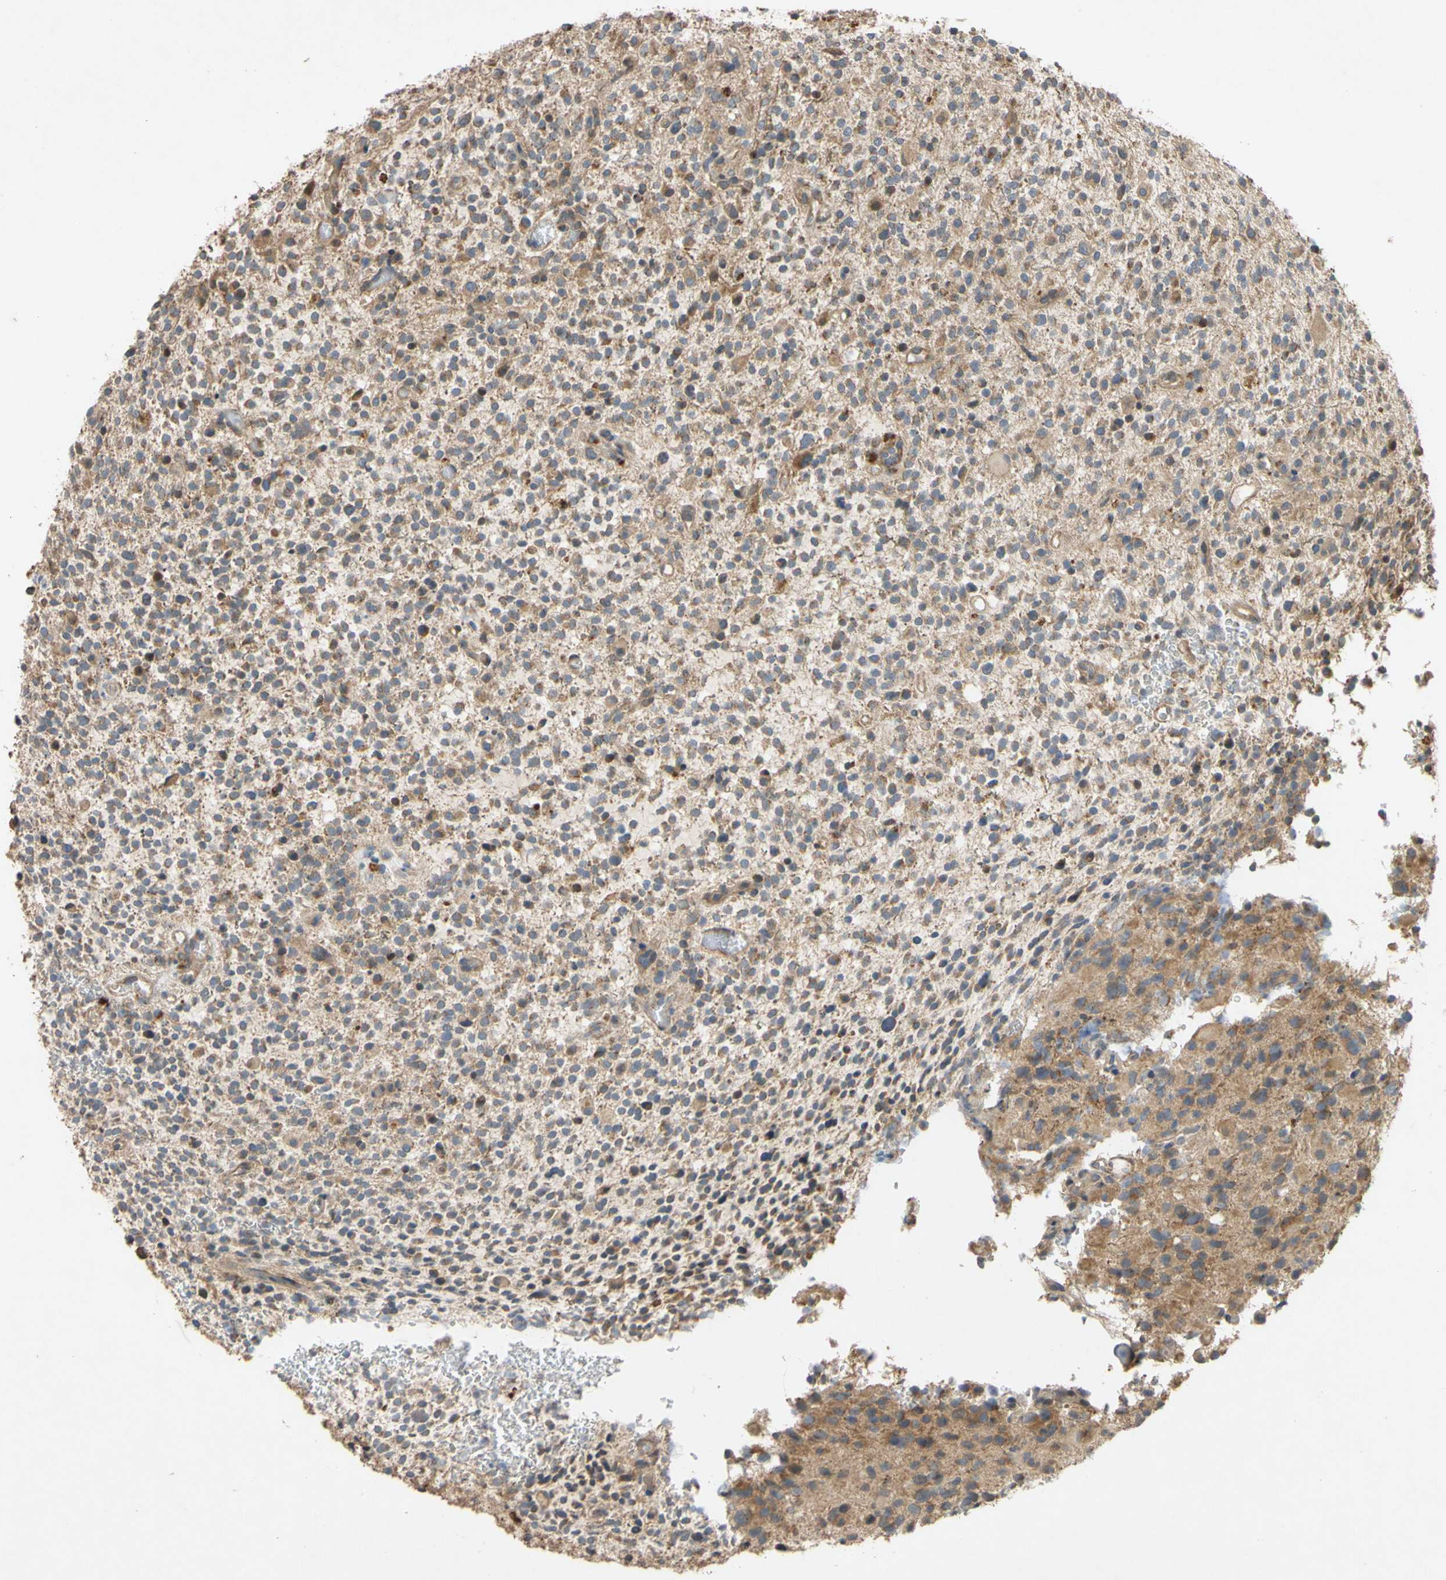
{"staining": {"intensity": "moderate", "quantity": "25%-75%", "location": "cytoplasmic/membranous"}, "tissue": "glioma", "cell_type": "Tumor cells", "image_type": "cancer", "snomed": [{"axis": "morphology", "description": "Glioma, malignant, High grade"}, {"axis": "topography", "description": "Brain"}], "caption": "Tumor cells demonstrate medium levels of moderate cytoplasmic/membranous positivity in about 25%-75% of cells in human glioma. (DAB IHC with brightfield microscopy, high magnification).", "gene": "PARD6A", "patient": {"sex": "male", "age": 48}}